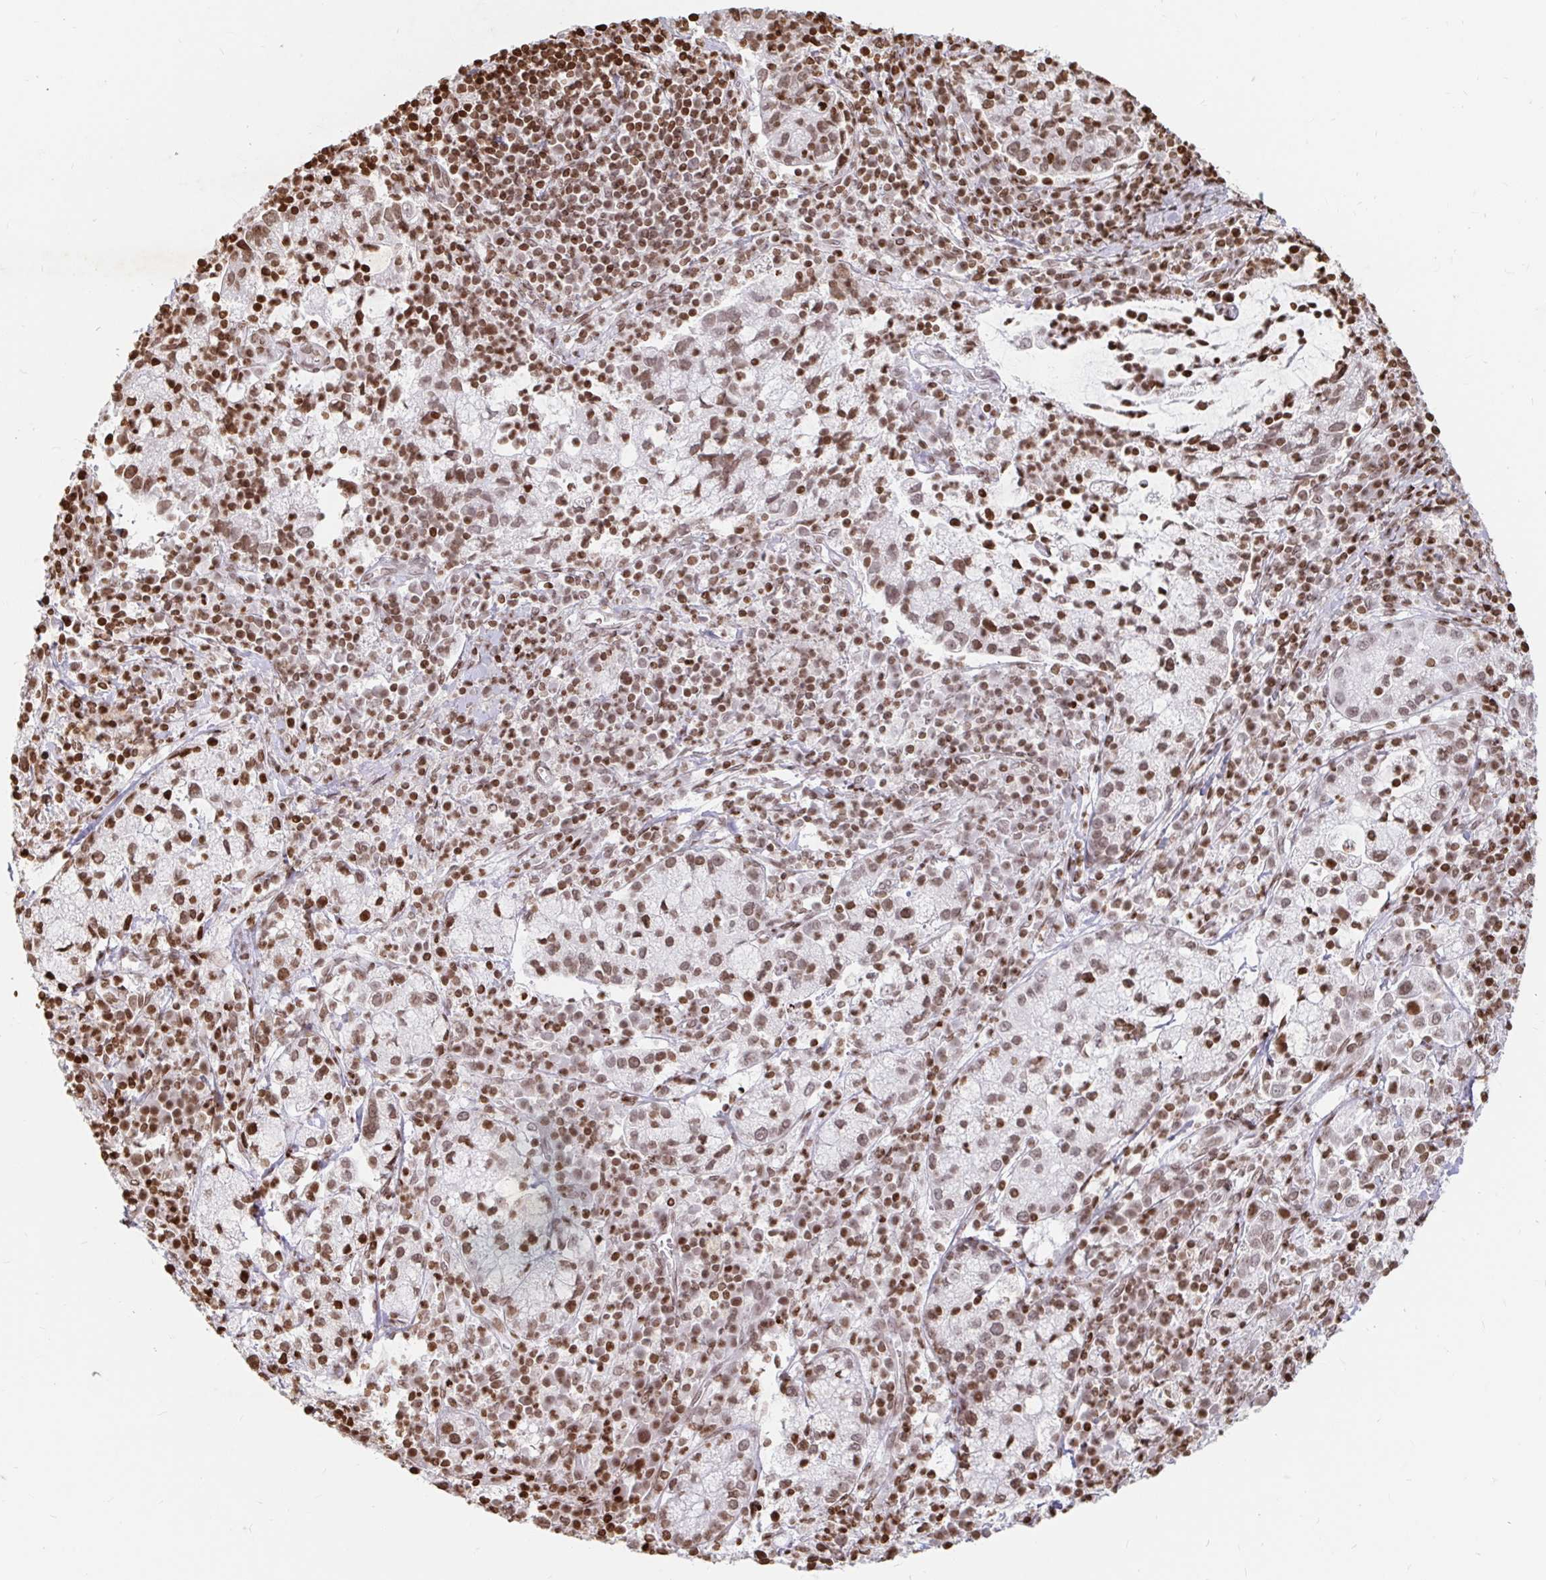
{"staining": {"intensity": "moderate", "quantity": ">75%", "location": "nuclear"}, "tissue": "cervical cancer", "cell_type": "Tumor cells", "image_type": "cancer", "snomed": [{"axis": "morphology", "description": "Normal tissue, NOS"}, {"axis": "morphology", "description": "Adenocarcinoma, NOS"}, {"axis": "topography", "description": "Cervix"}], "caption": "Immunohistochemical staining of cervical cancer shows medium levels of moderate nuclear protein positivity in approximately >75% of tumor cells.", "gene": "H2BC5", "patient": {"sex": "female", "age": 44}}